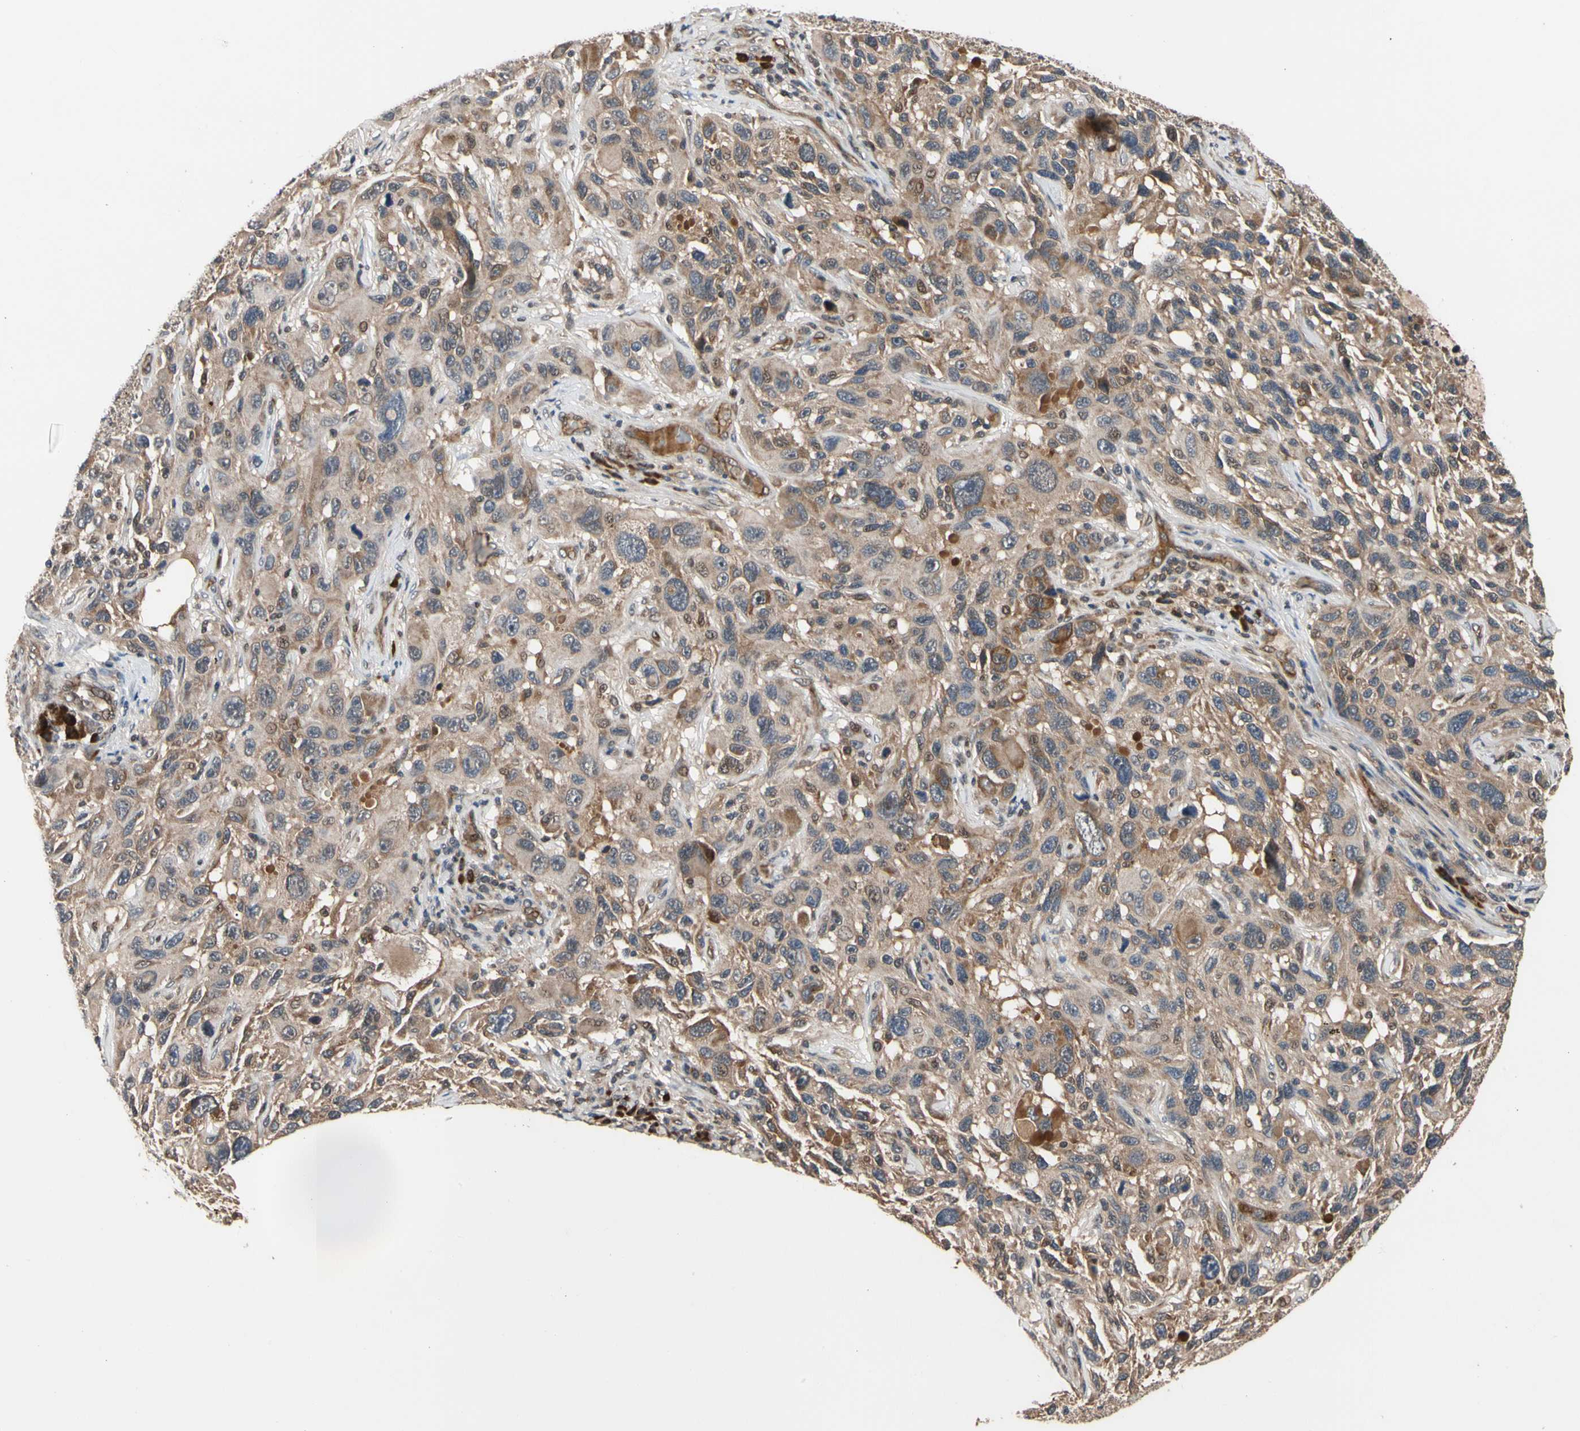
{"staining": {"intensity": "moderate", "quantity": ">75%", "location": "cytoplasmic/membranous"}, "tissue": "melanoma", "cell_type": "Tumor cells", "image_type": "cancer", "snomed": [{"axis": "morphology", "description": "Malignant melanoma, NOS"}, {"axis": "topography", "description": "Skin"}], "caption": "Tumor cells show medium levels of moderate cytoplasmic/membranous staining in about >75% of cells in melanoma.", "gene": "CYTIP", "patient": {"sex": "male", "age": 53}}